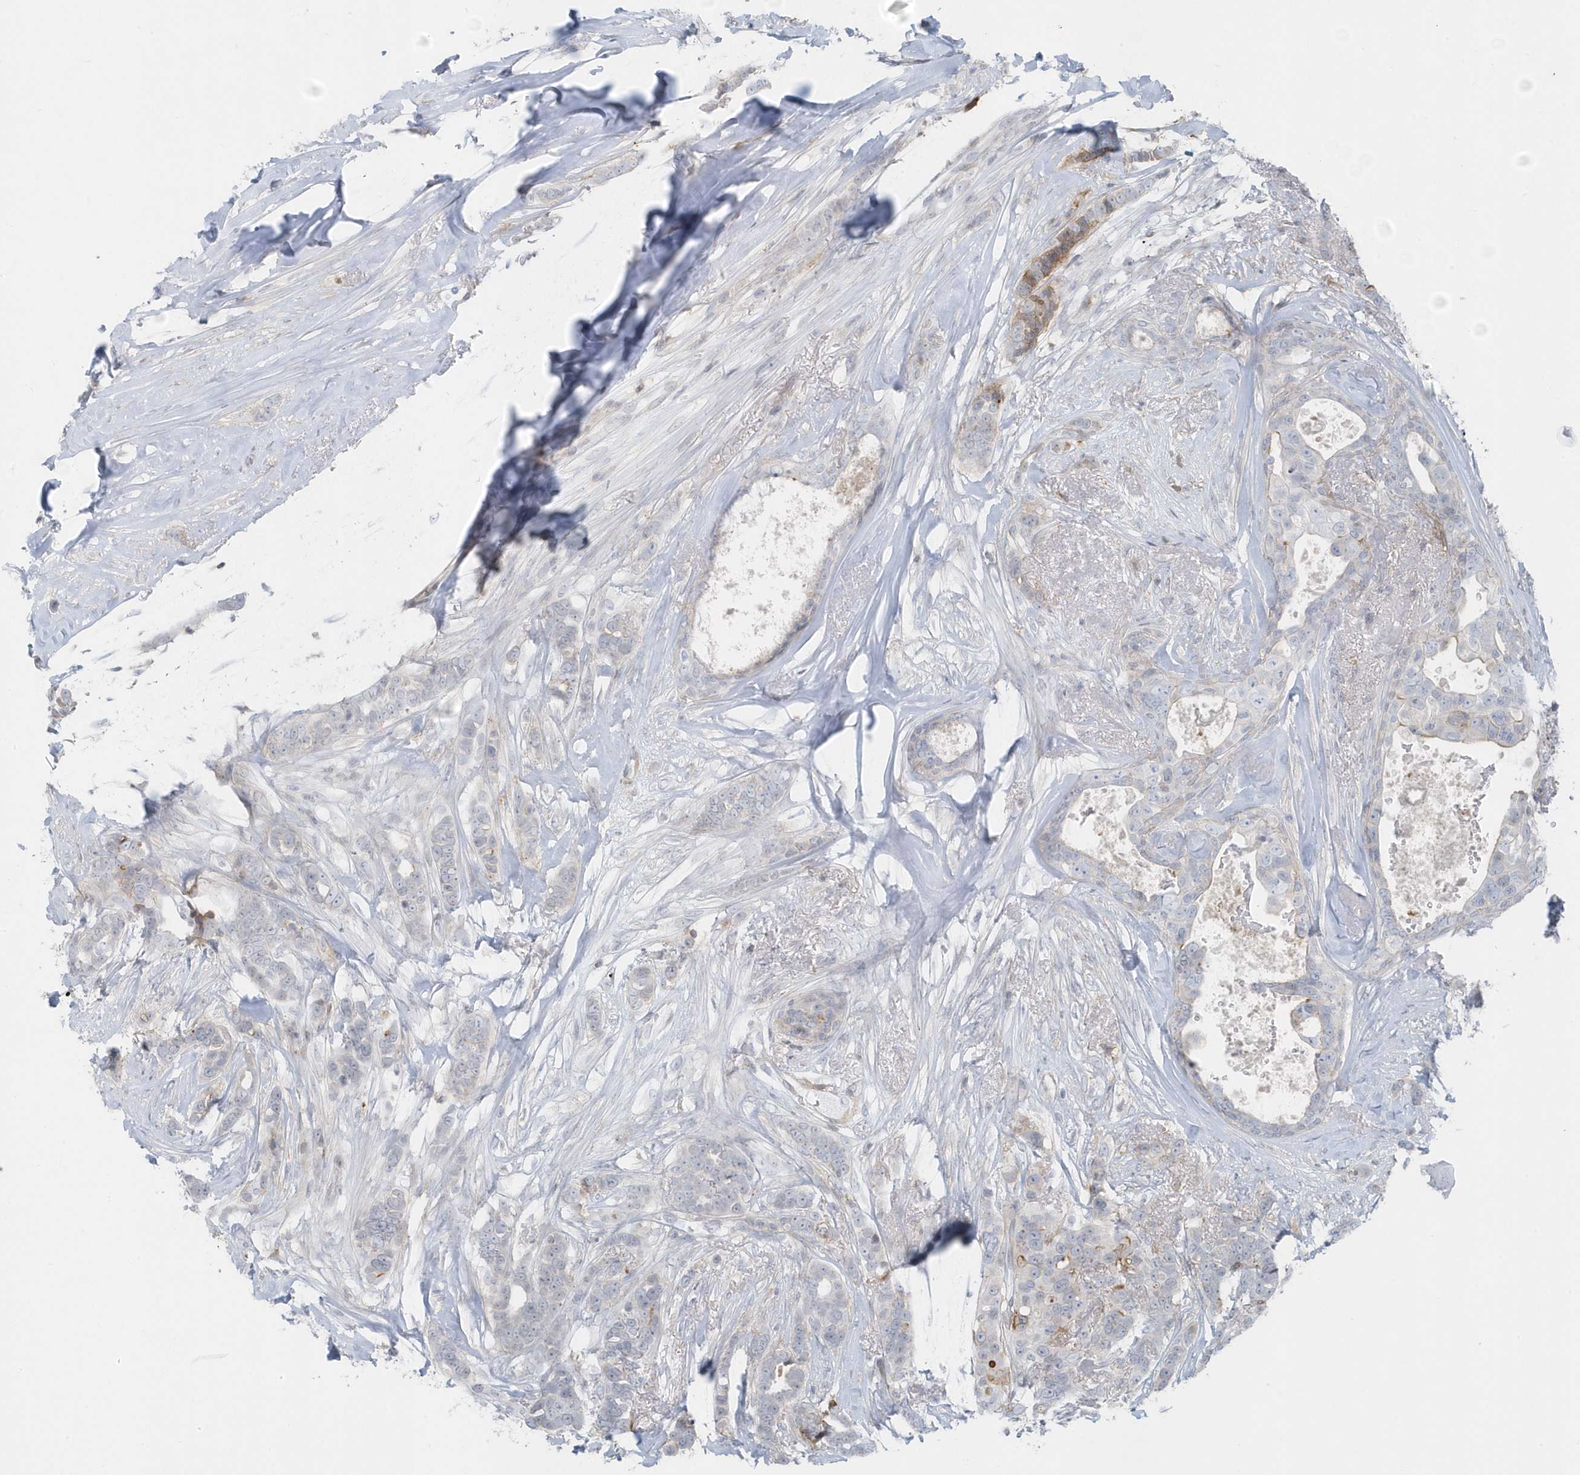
{"staining": {"intensity": "moderate", "quantity": "<25%", "location": "cytoplasmic/membranous"}, "tissue": "breast cancer", "cell_type": "Tumor cells", "image_type": "cancer", "snomed": [{"axis": "morphology", "description": "Lobular carcinoma"}, {"axis": "topography", "description": "Breast"}], "caption": "Immunohistochemical staining of human lobular carcinoma (breast) displays moderate cytoplasmic/membranous protein staining in approximately <25% of tumor cells. (Brightfield microscopy of DAB IHC at high magnification).", "gene": "CACNB2", "patient": {"sex": "female", "age": 51}}